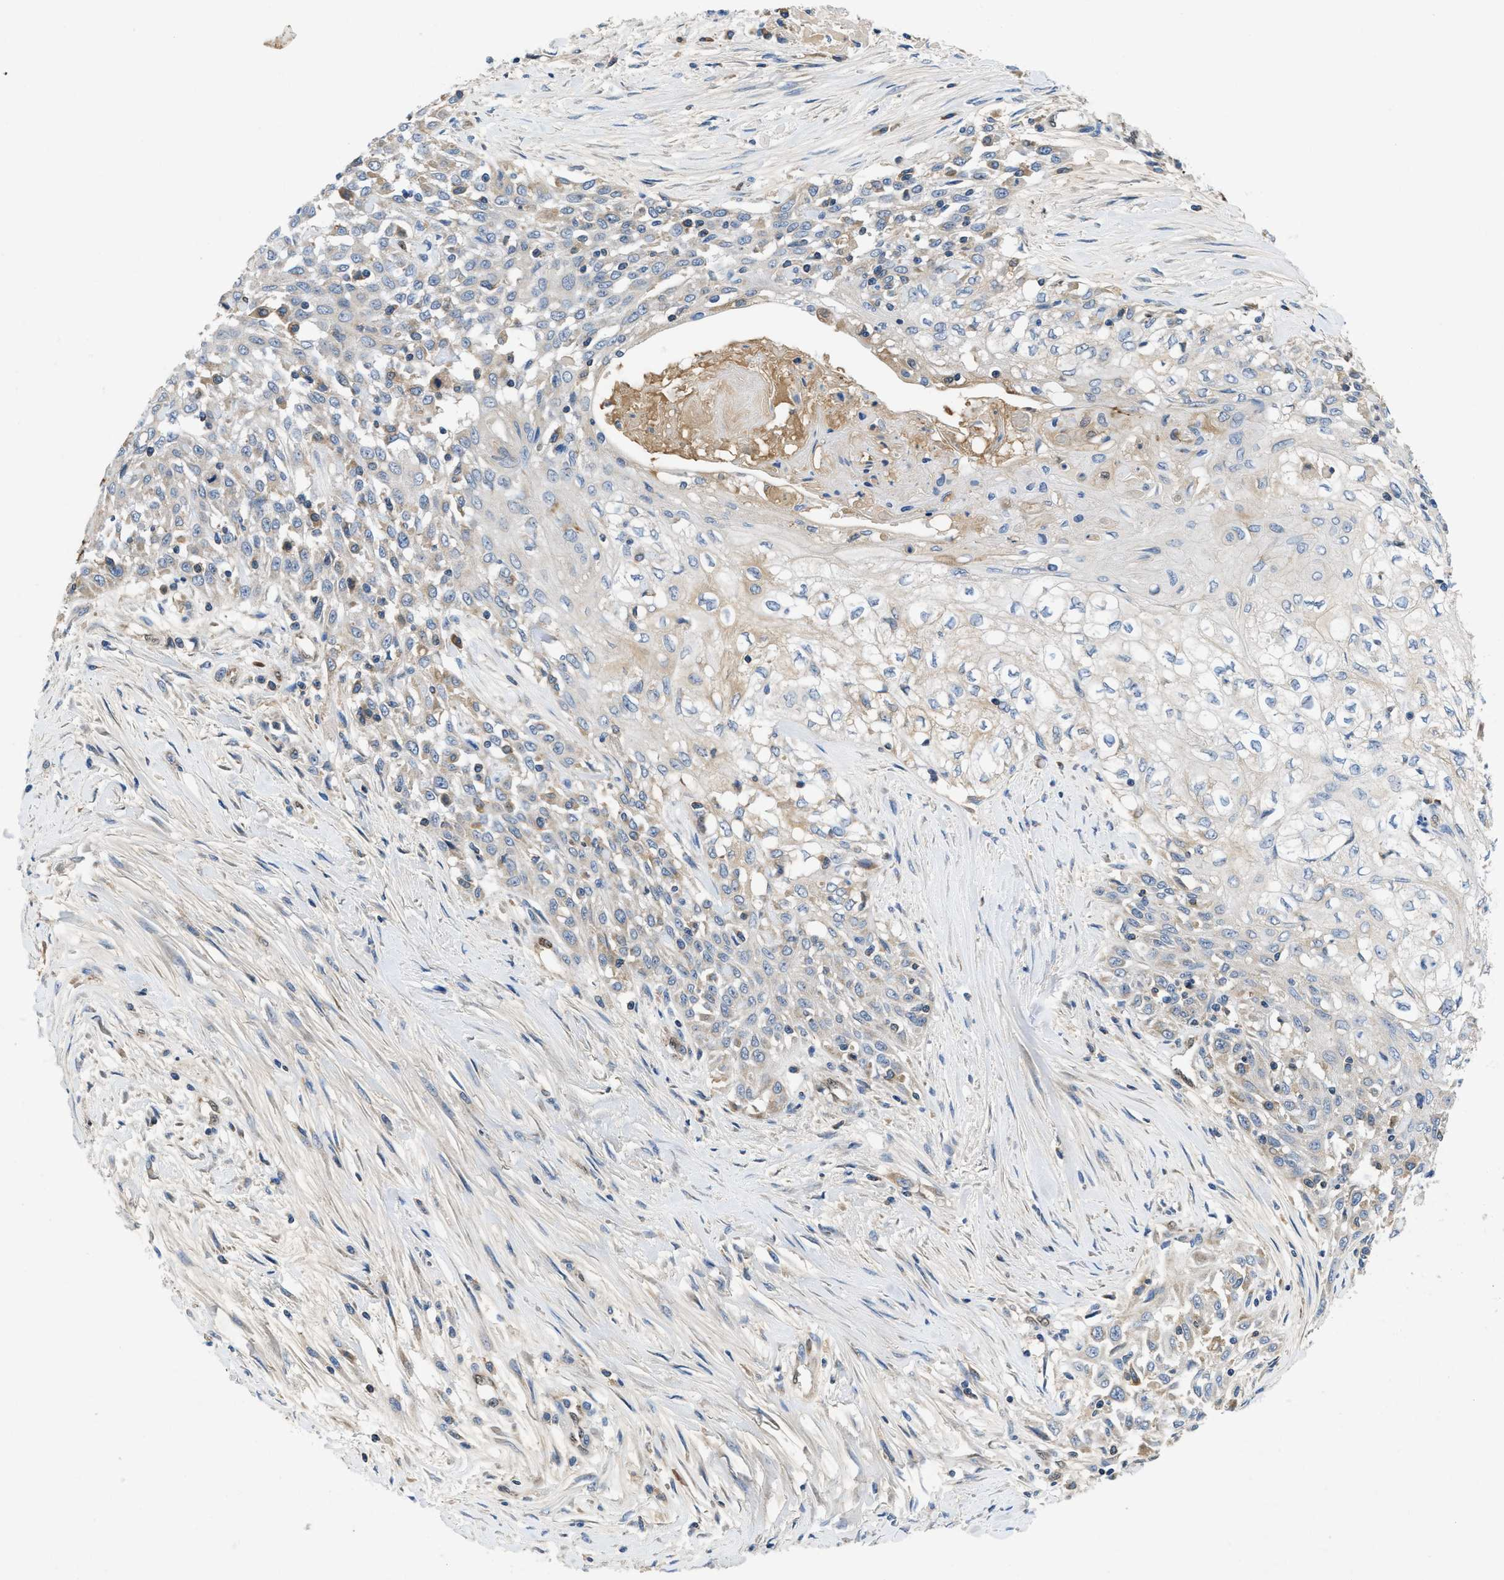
{"staining": {"intensity": "weak", "quantity": "25%-75%", "location": "cytoplasmic/membranous"}, "tissue": "skin cancer", "cell_type": "Tumor cells", "image_type": "cancer", "snomed": [{"axis": "morphology", "description": "Squamous cell carcinoma, NOS"}, {"axis": "morphology", "description": "Squamous cell carcinoma, metastatic, NOS"}, {"axis": "topography", "description": "Skin"}, {"axis": "topography", "description": "Lymph node"}], "caption": "Skin cancer (squamous cell carcinoma) stained with immunohistochemistry (IHC) reveals weak cytoplasmic/membranous expression in approximately 25%-75% of tumor cells.", "gene": "PNKD", "patient": {"sex": "male", "age": 75}}